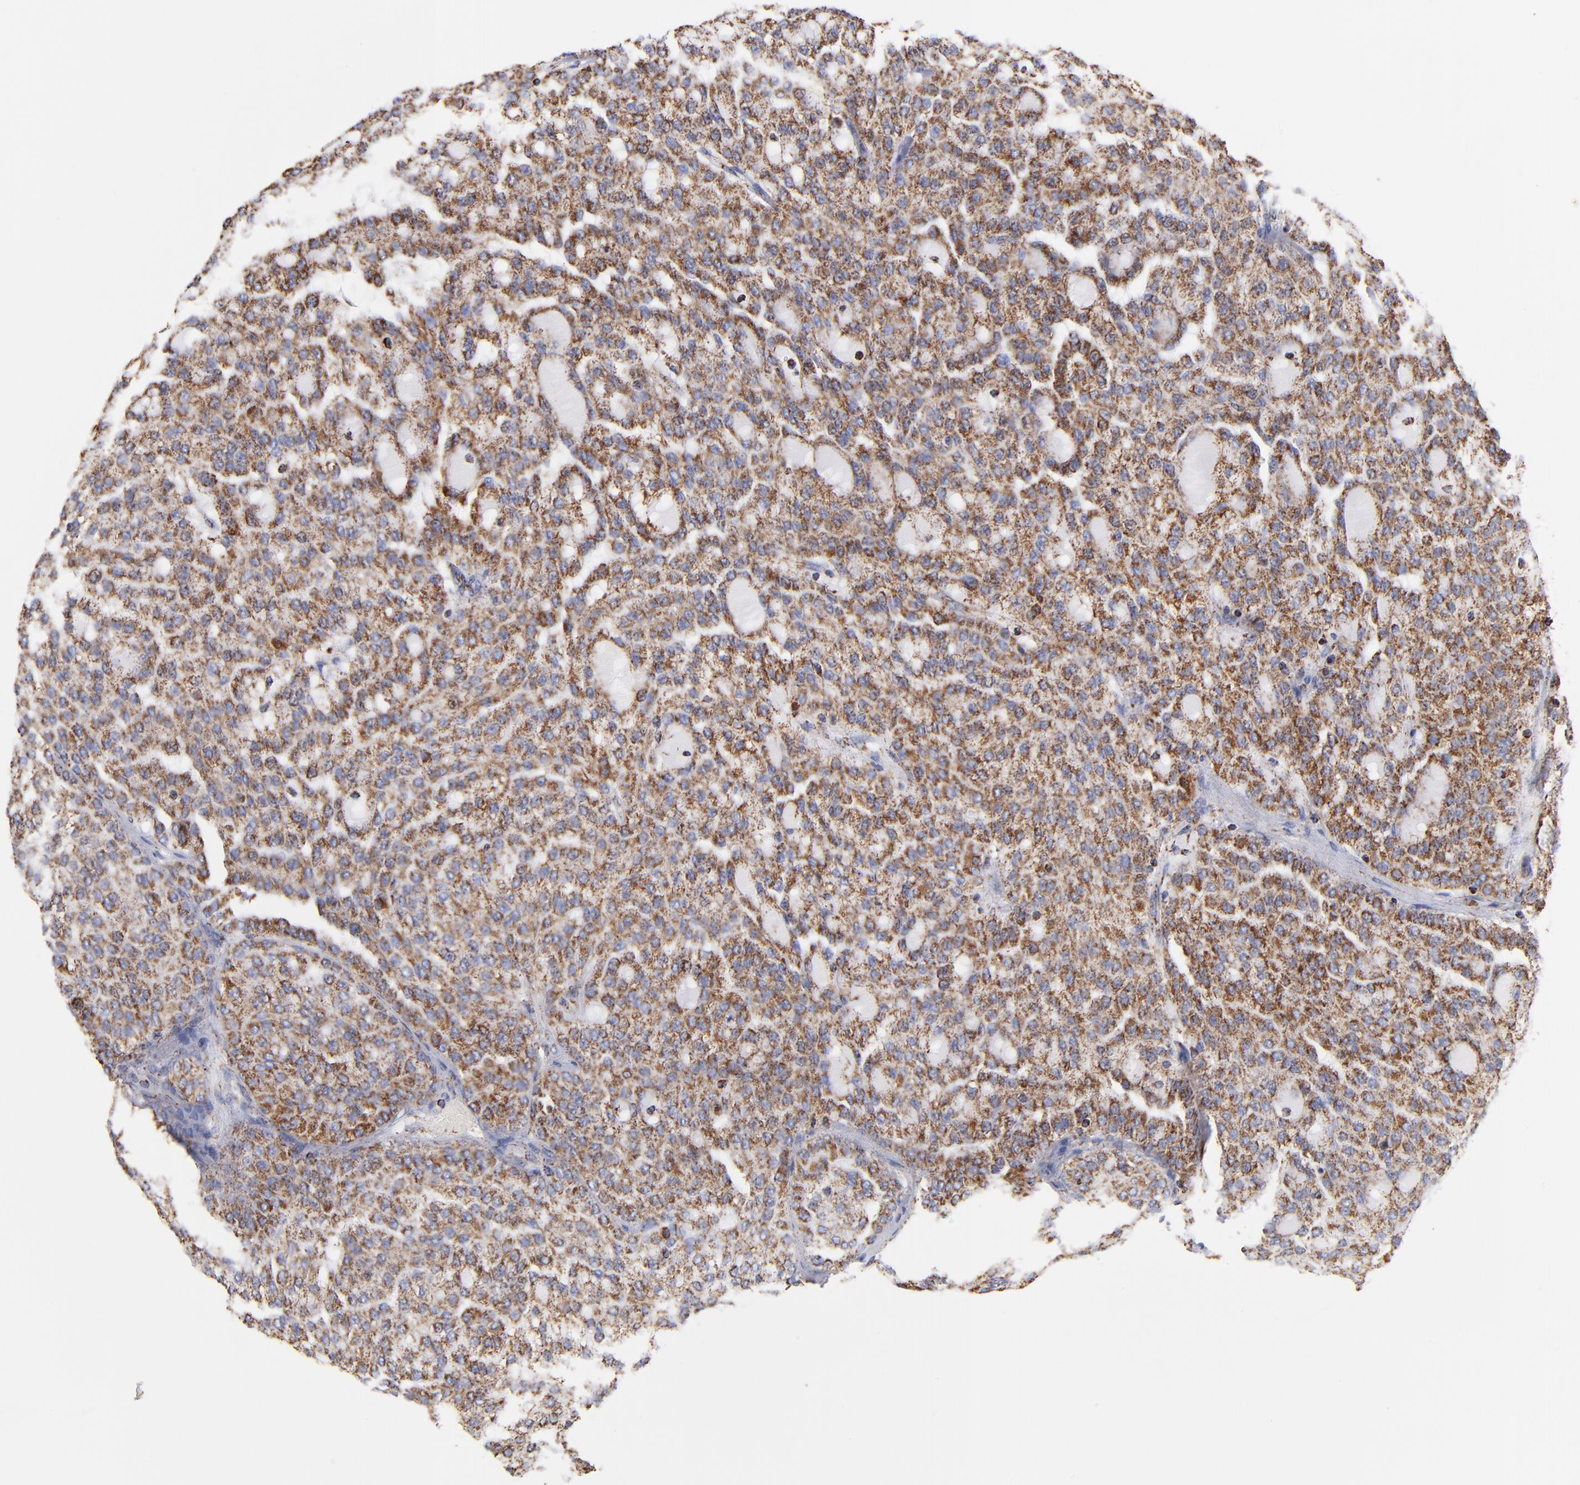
{"staining": {"intensity": "strong", "quantity": ">75%", "location": "cytoplasmic/membranous"}, "tissue": "renal cancer", "cell_type": "Tumor cells", "image_type": "cancer", "snomed": [{"axis": "morphology", "description": "Adenocarcinoma, NOS"}, {"axis": "topography", "description": "Kidney"}], "caption": "This histopathology image exhibits immunohistochemistry staining of human adenocarcinoma (renal), with high strong cytoplasmic/membranous staining in approximately >75% of tumor cells.", "gene": "PHB1", "patient": {"sex": "male", "age": 63}}